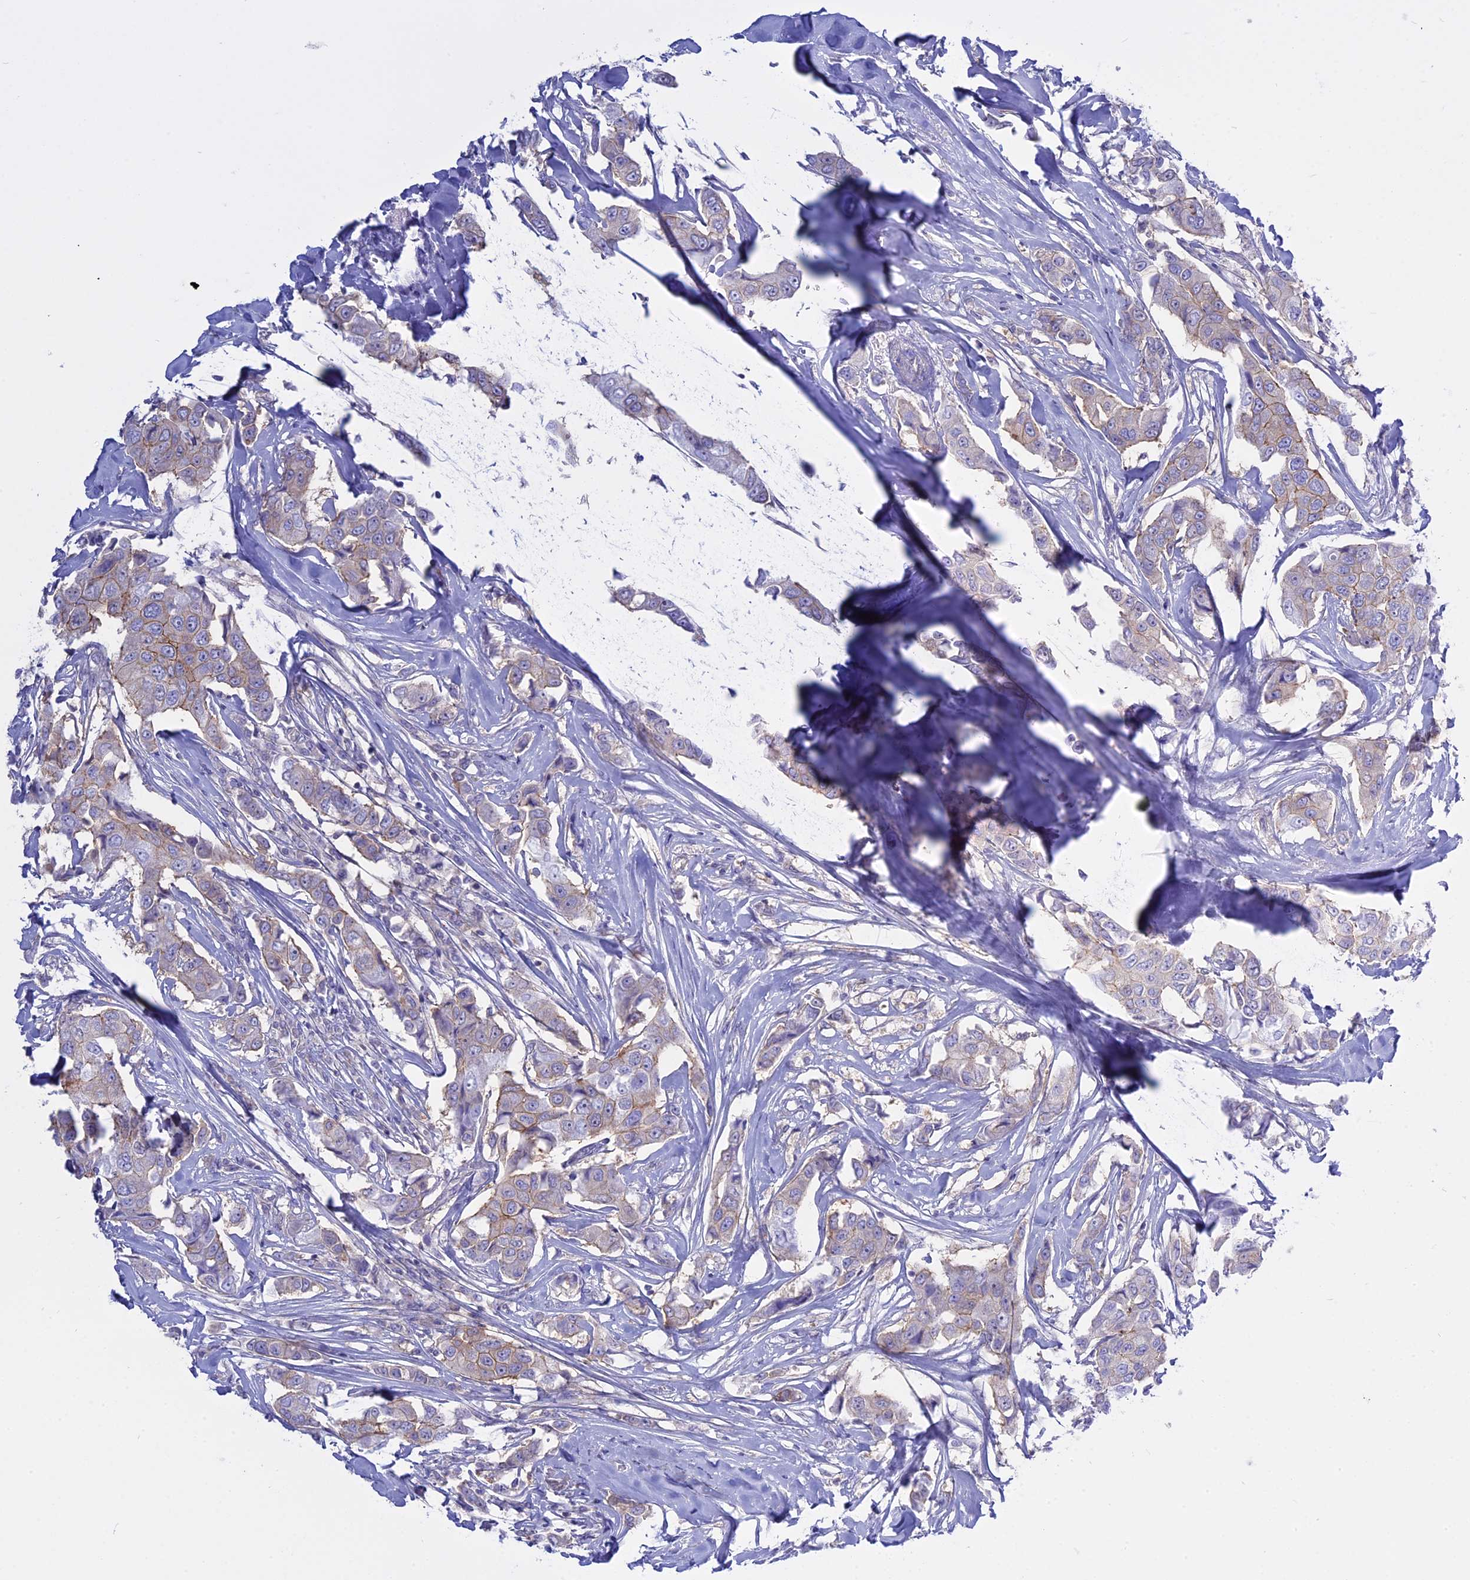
{"staining": {"intensity": "moderate", "quantity": "25%-75%", "location": "cytoplasmic/membranous"}, "tissue": "breast cancer", "cell_type": "Tumor cells", "image_type": "cancer", "snomed": [{"axis": "morphology", "description": "Duct carcinoma"}, {"axis": "topography", "description": "Breast"}], "caption": "Immunohistochemistry of breast cancer (infiltrating ductal carcinoma) reveals medium levels of moderate cytoplasmic/membranous expression in about 25%-75% of tumor cells.", "gene": "AHCYL1", "patient": {"sex": "female", "age": 80}}